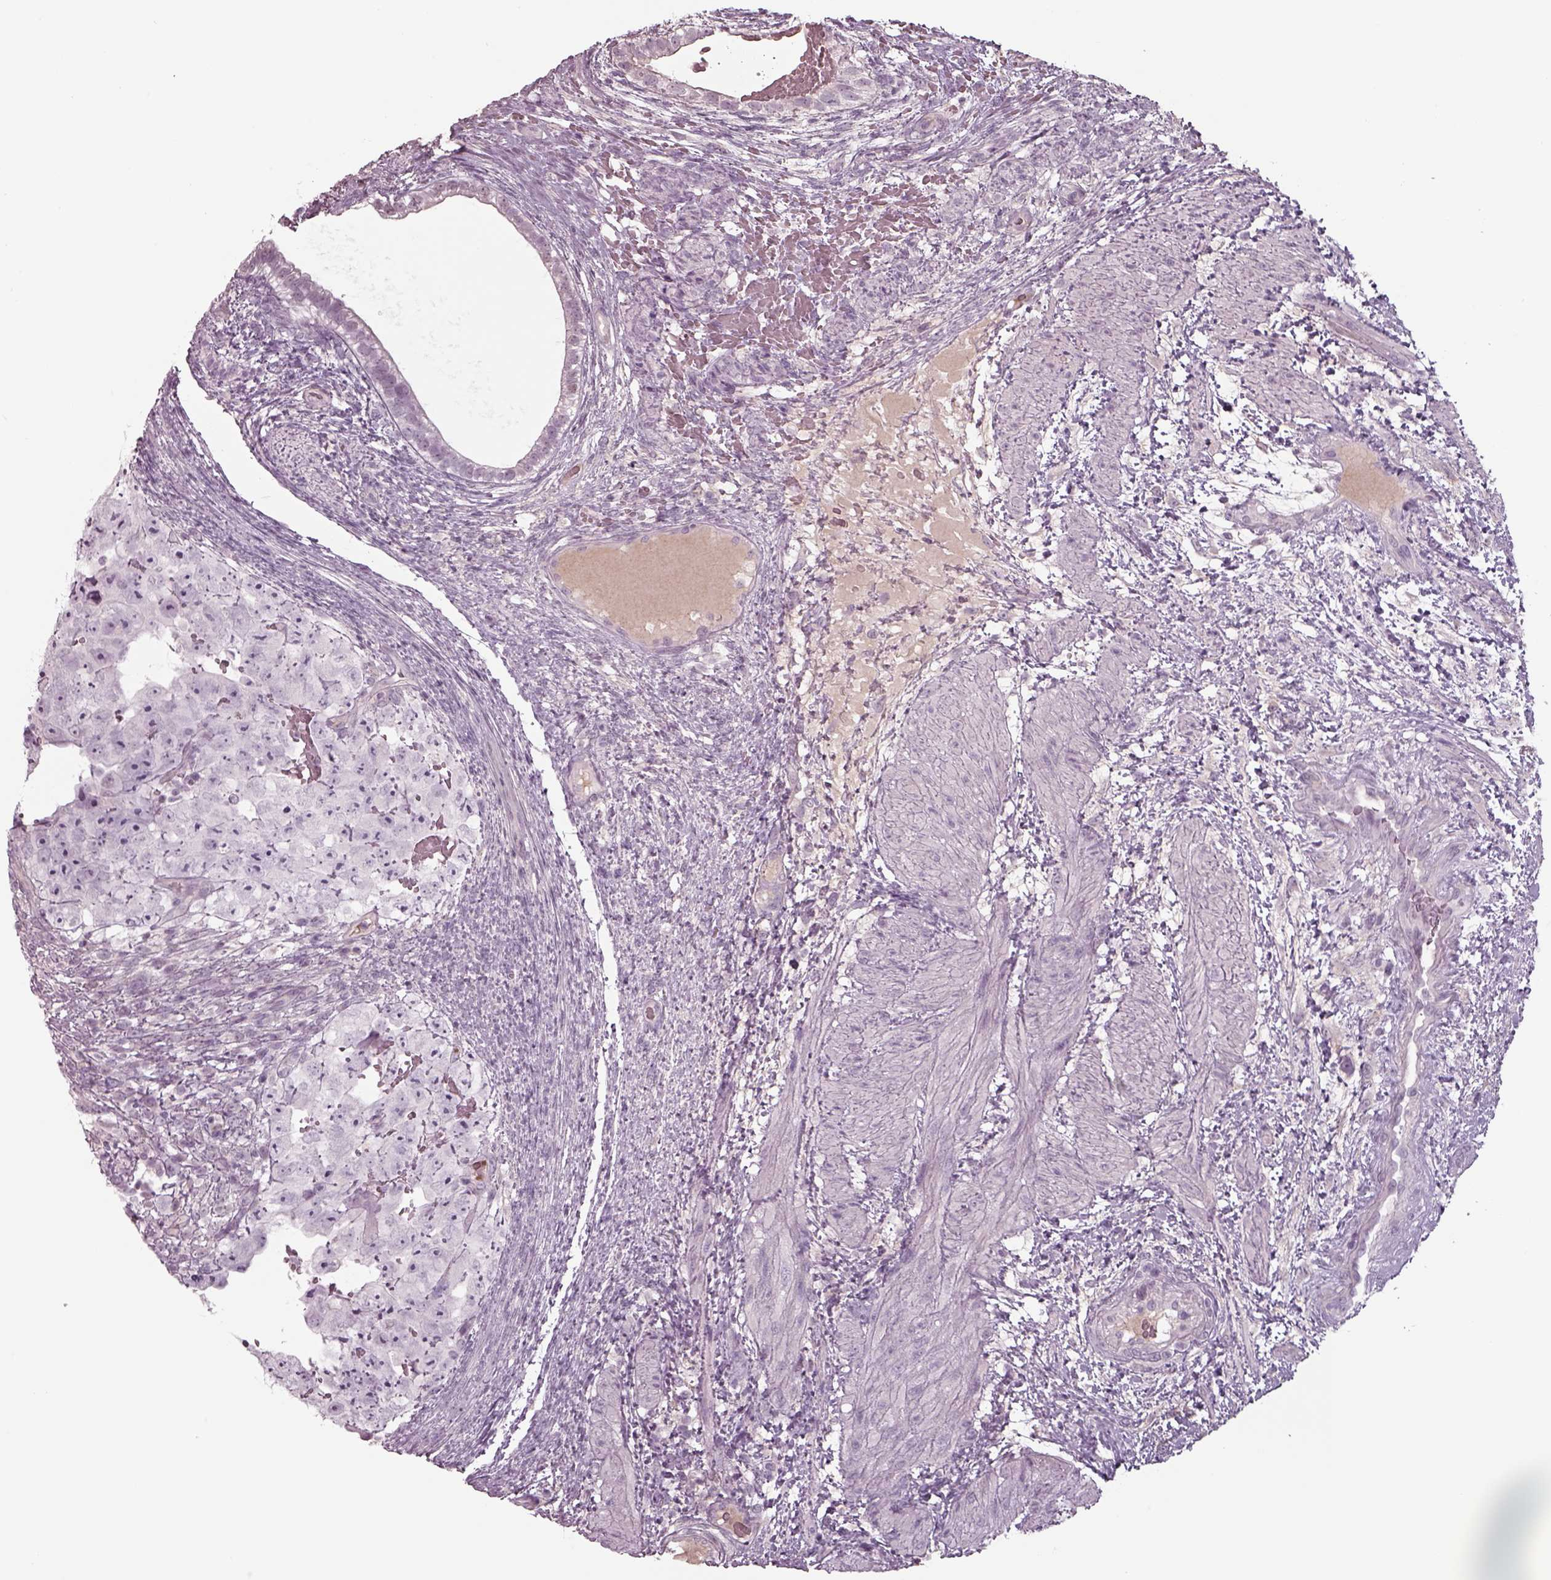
{"staining": {"intensity": "negative", "quantity": "none", "location": "none"}, "tissue": "testis cancer", "cell_type": "Tumor cells", "image_type": "cancer", "snomed": [{"axis": "morphology", "description": "Normal tissue, NOS"}, {"axis": "morphology", "description": "Carcinoma, Embryonal, NOS"}, {"axis": "topography", "description": "Testis"}, {"axis": "topography", "description": "Epididymis"}], "caption": "IHC image of neoplastic tissue: testis cancer (embryonal carcinoma) stained with DAB (3,3'-diaminobenzidine) reveals no significant protein expression in tumor cells.", "gene": "SEPTIN14", "patient": {"sex": "male", "age": 24}}